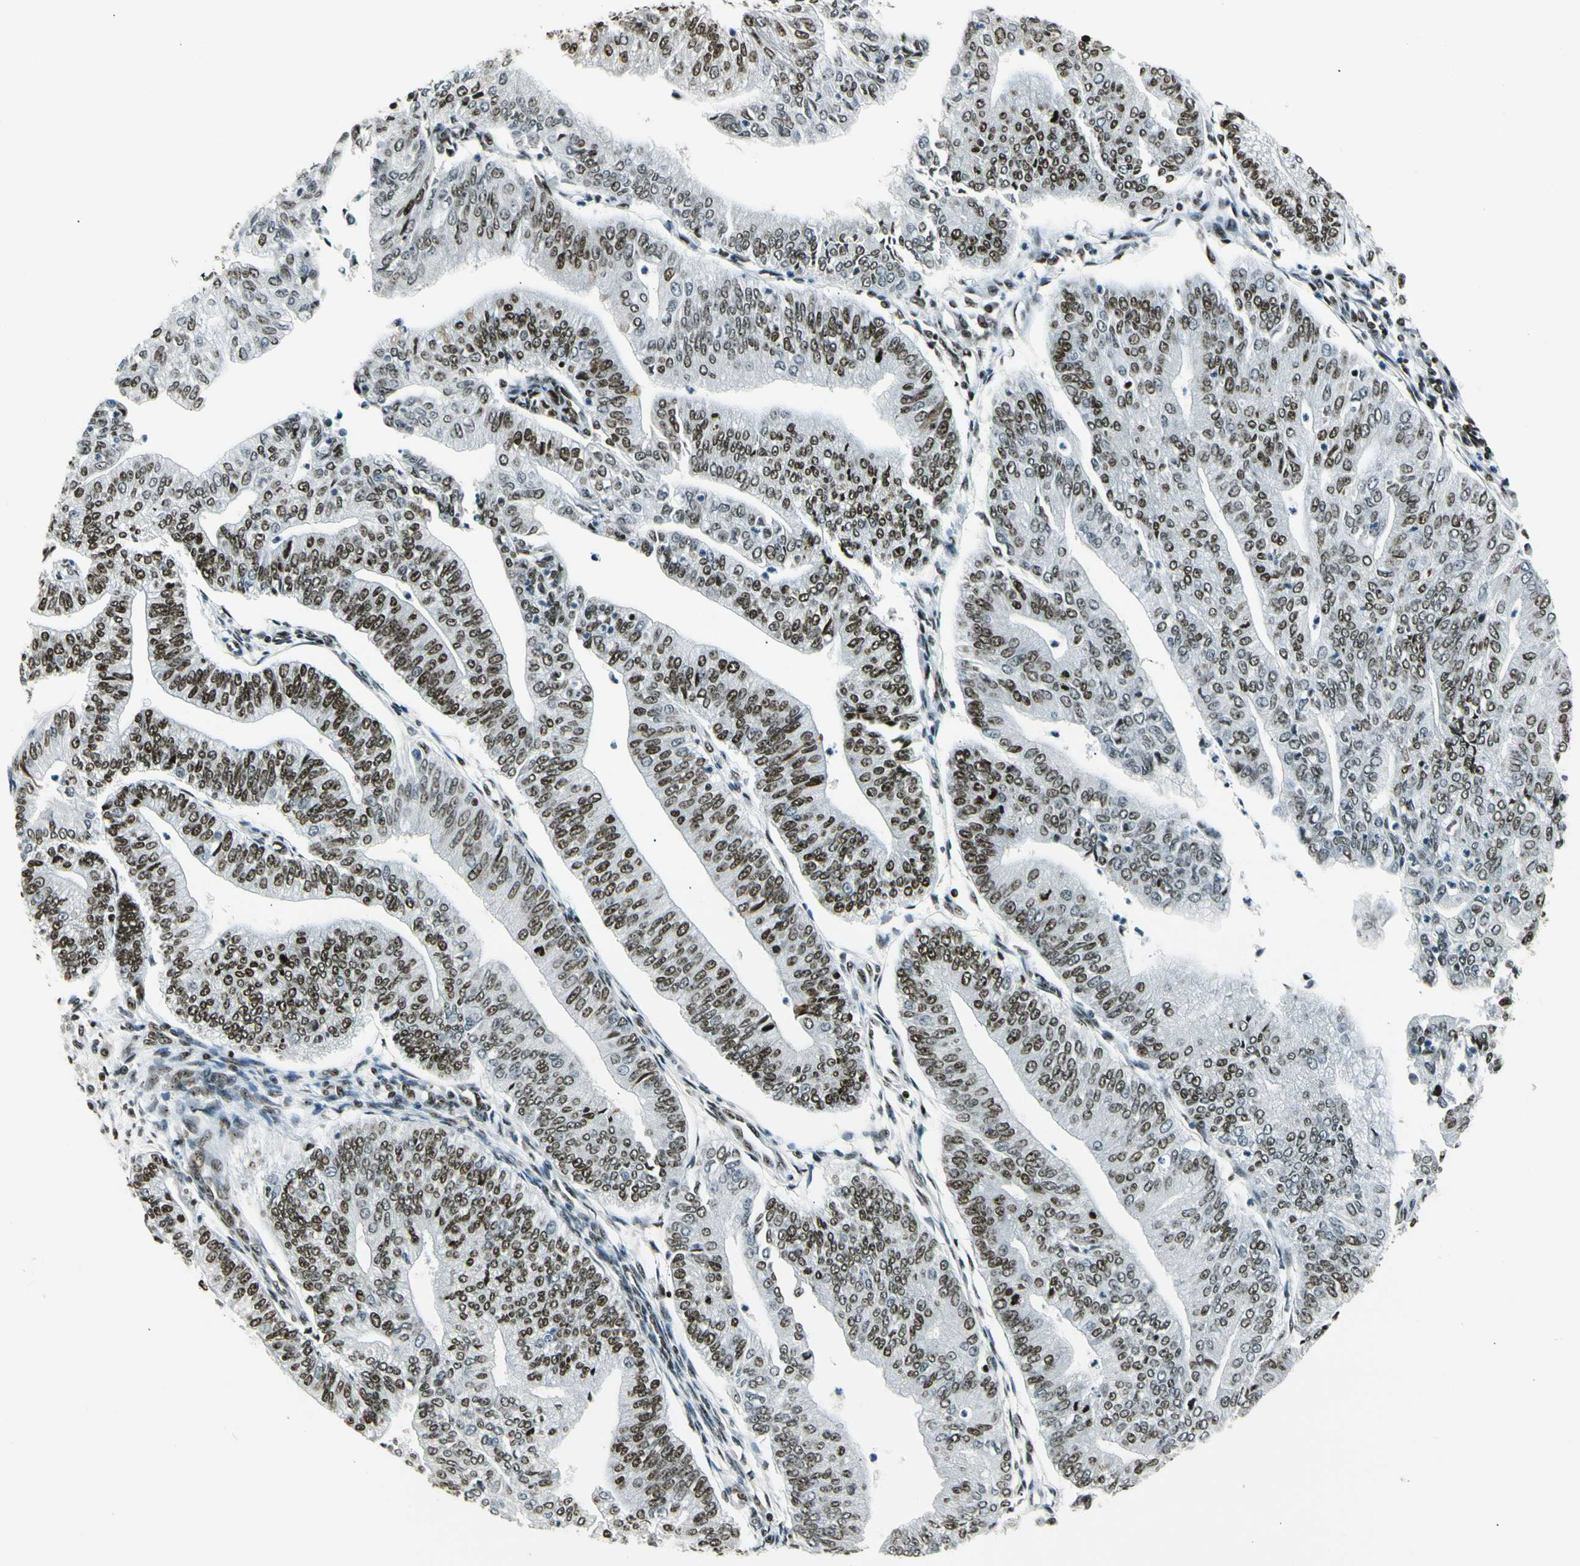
{"staining": {"intensity": "strong", "quantity": ">75%", "location": "nuclear"}, "tissue": "endometrial cancer", "cell_type": "Tumor cells", "image_type": "cancer", "snomed": [{"axis": "morphology", "description": "Adenocarcinoma, NOS"}, {"axis": "topography", "description": "Endometrium"}], "caption": "The immunohistochemical stain highlights strong nuclear expression in tumor cells of adenocarcinoma (endometrial) tissue. The protein is stained brown, and the nuclei are stained in blue (DAB IHC with brightfield microscopy, high magnification).", "gene": "UBTF", "patient": {"sex": "female", "age": 59}}